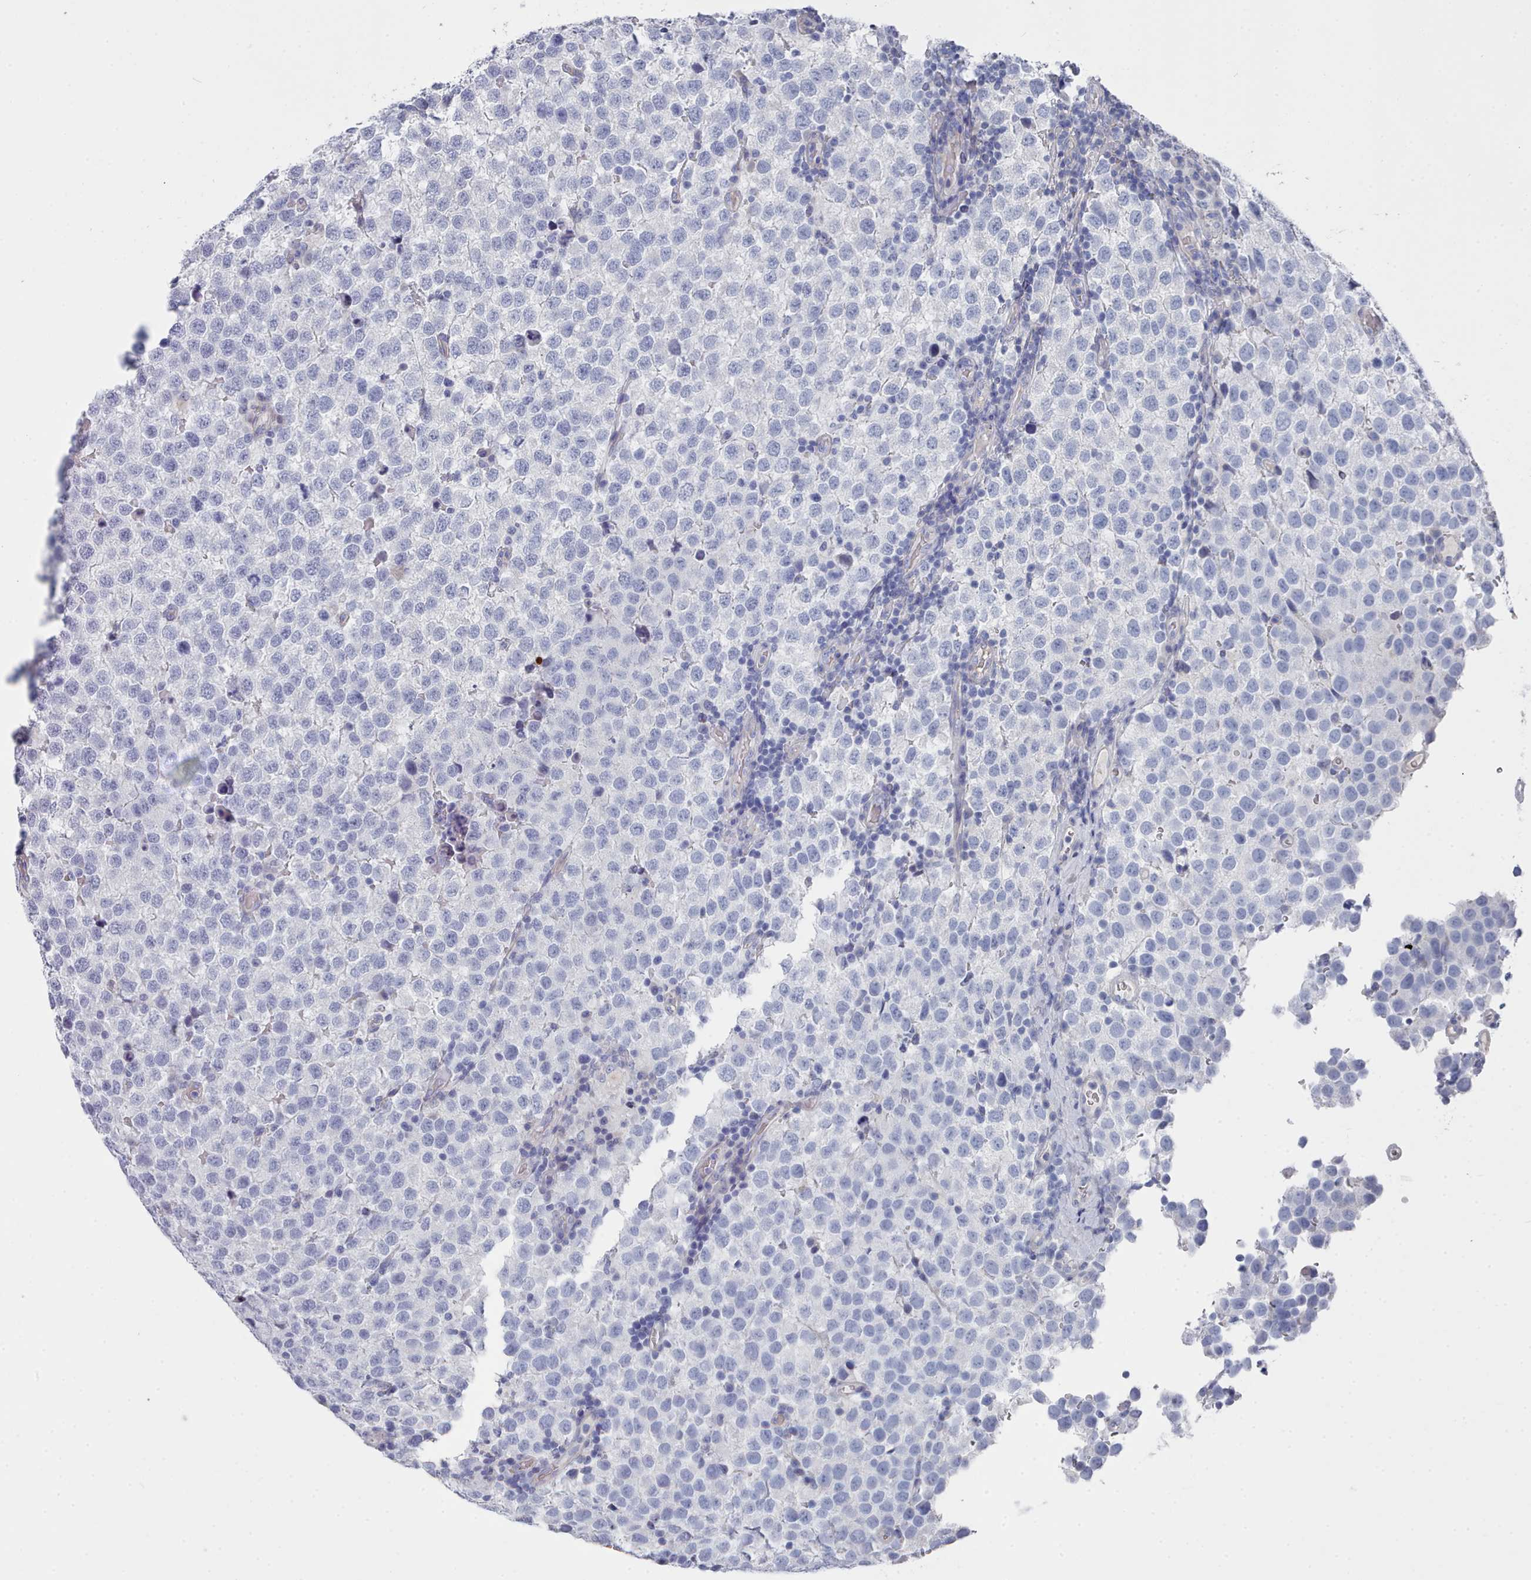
{"staining": {"intensity": "negative", "quantity": "none", "location": "none"}, "tissue": "testis cancer", "cell_type": "Tumor cells", "image_type": "cancer", "snomed": [{"axis": "morphology", "description": "Seminoma, NOS"}, {"axis": "topography", "description": "Testis"}], "caption": "The micrograph displays no significant expression in tumor cells of testis cancer.", "gene": "PDE4C", "patient": {"sex": "male", "age": 34}}